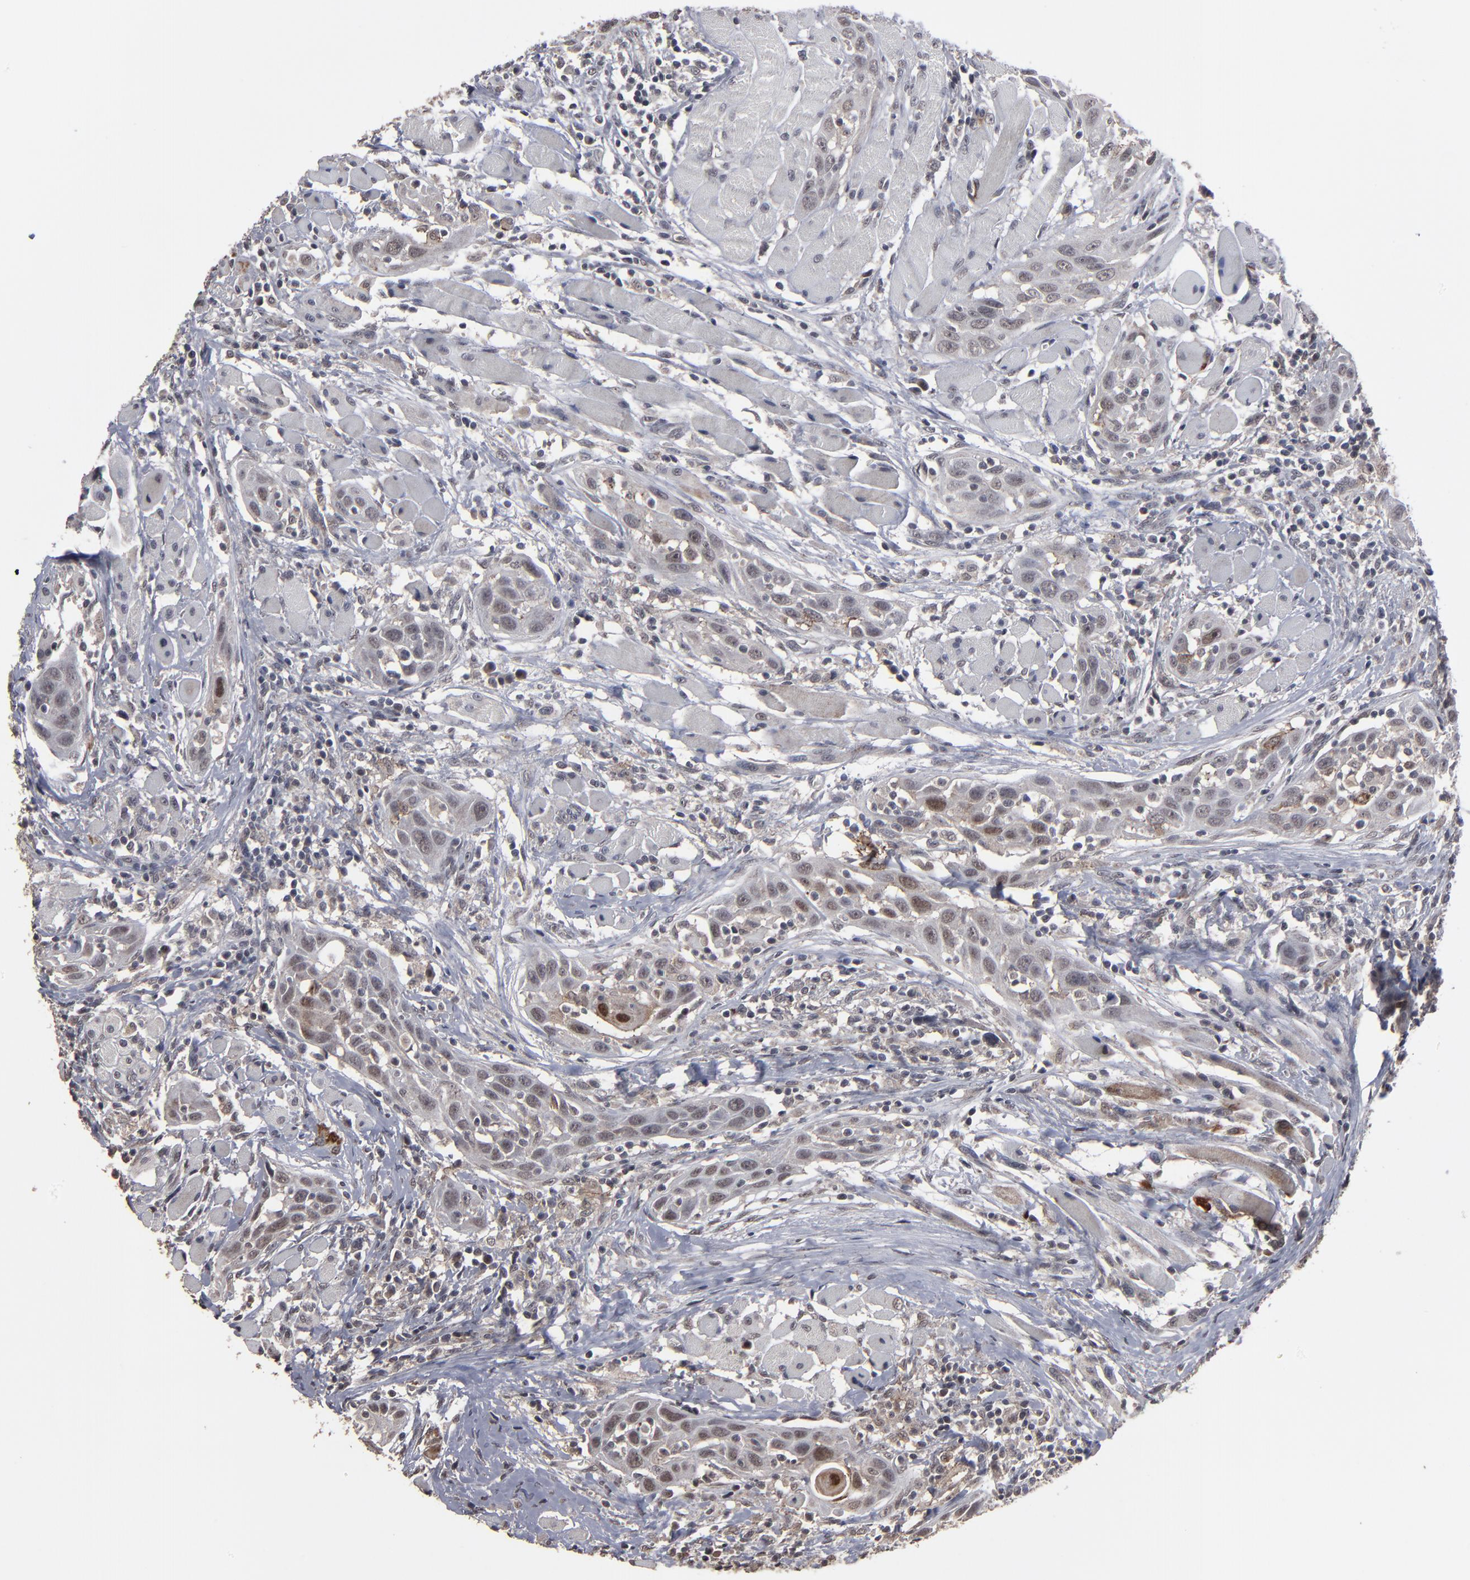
{"staining": {"intensity": "weak", "quantity": "25%-75%", "location": "cytoplasmic/membranous,nuclear"}, "tissue": "head and neck cancer", "cell_type": "Tumor cells", "image_type": "cancer", "snomed": [{"axis": "morphology", "description": "Squamous cell carcinoma, NOS"}, {"axis": "topography", "description": "Oral tissue"}, {"axis": "topography", "description": "Head-Neck"}], "caption": "A high-resolution micrograph shows immunohistochemistry staining of head and neck cancer (squamous cell carcinoma), which demonstrates weak cytoplasmic/membranous and nuclear staining in about 25%-75% of tumor cells.", "gene": "SLC22A17", "patient": {"sex": "female", "age": 50}}